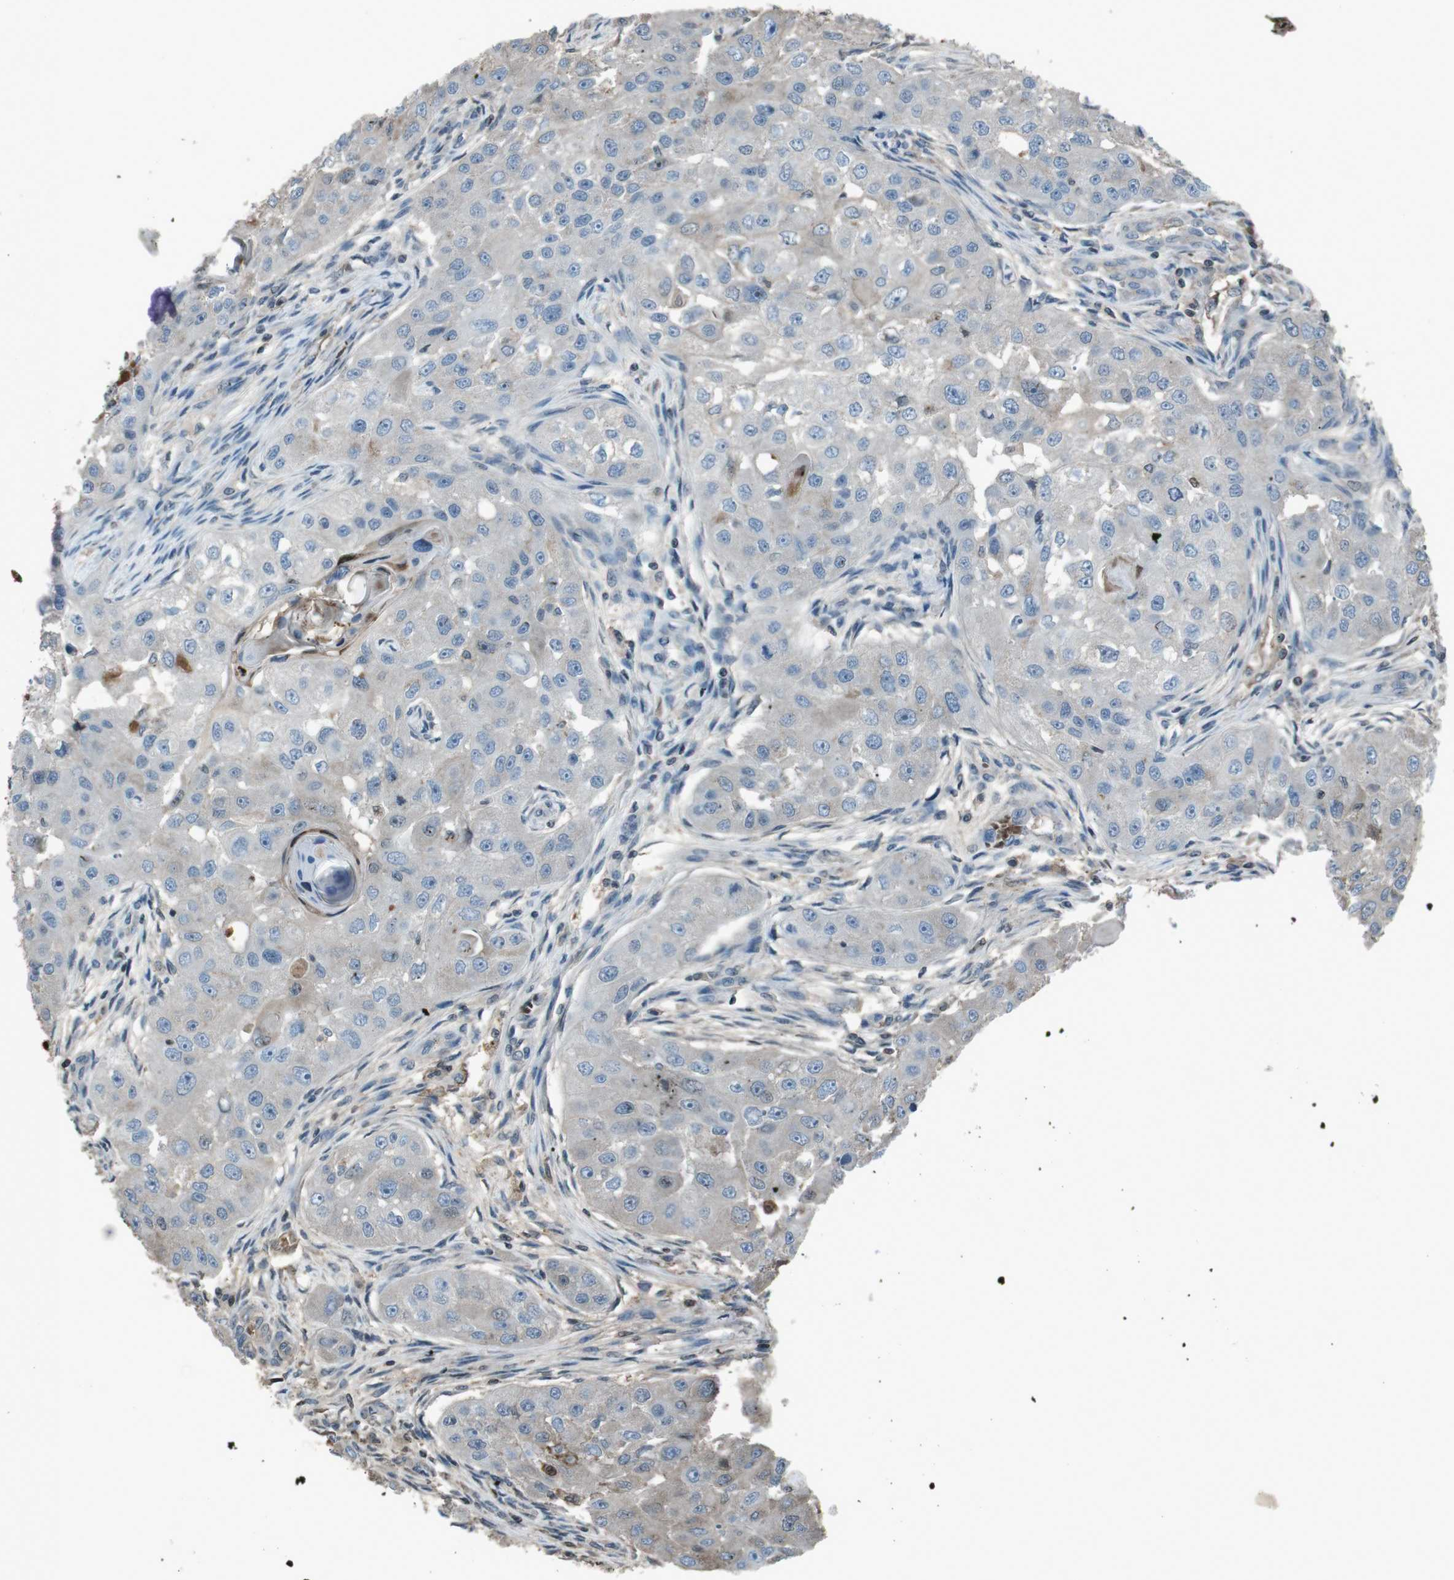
{"staining": {"intensity": "weak", "quantity": "<25%", "location": "cytoplasmic/membranous,nuclear"}, "tissue": "head and neck cancer", "cell_type": "Tumor cells", "image_type": "cancer", "snomed": [{"axis": "morphology", "description": "Normal tissue, NOS"}, {"axis": "morphology", "description": "Squamous cell carcinoma, NOS"}, {"axis": "topography", "description": "Skeletal muscle"}, {"axis": "topography", "description": "Head-Neck"}], "caption": "Immunohistochemical staining of head and neck cancer reveals no significant staining in tumor cells. The staining was performed using DAB (3,3'-diaminobenzidine) to visualize the protein expression in brown, while the nuclei were stained in blue with hematoxylin (Magnification: 20x).", "gene": "UGT1A6", "patient": {"sex": "male", "age": 51}}